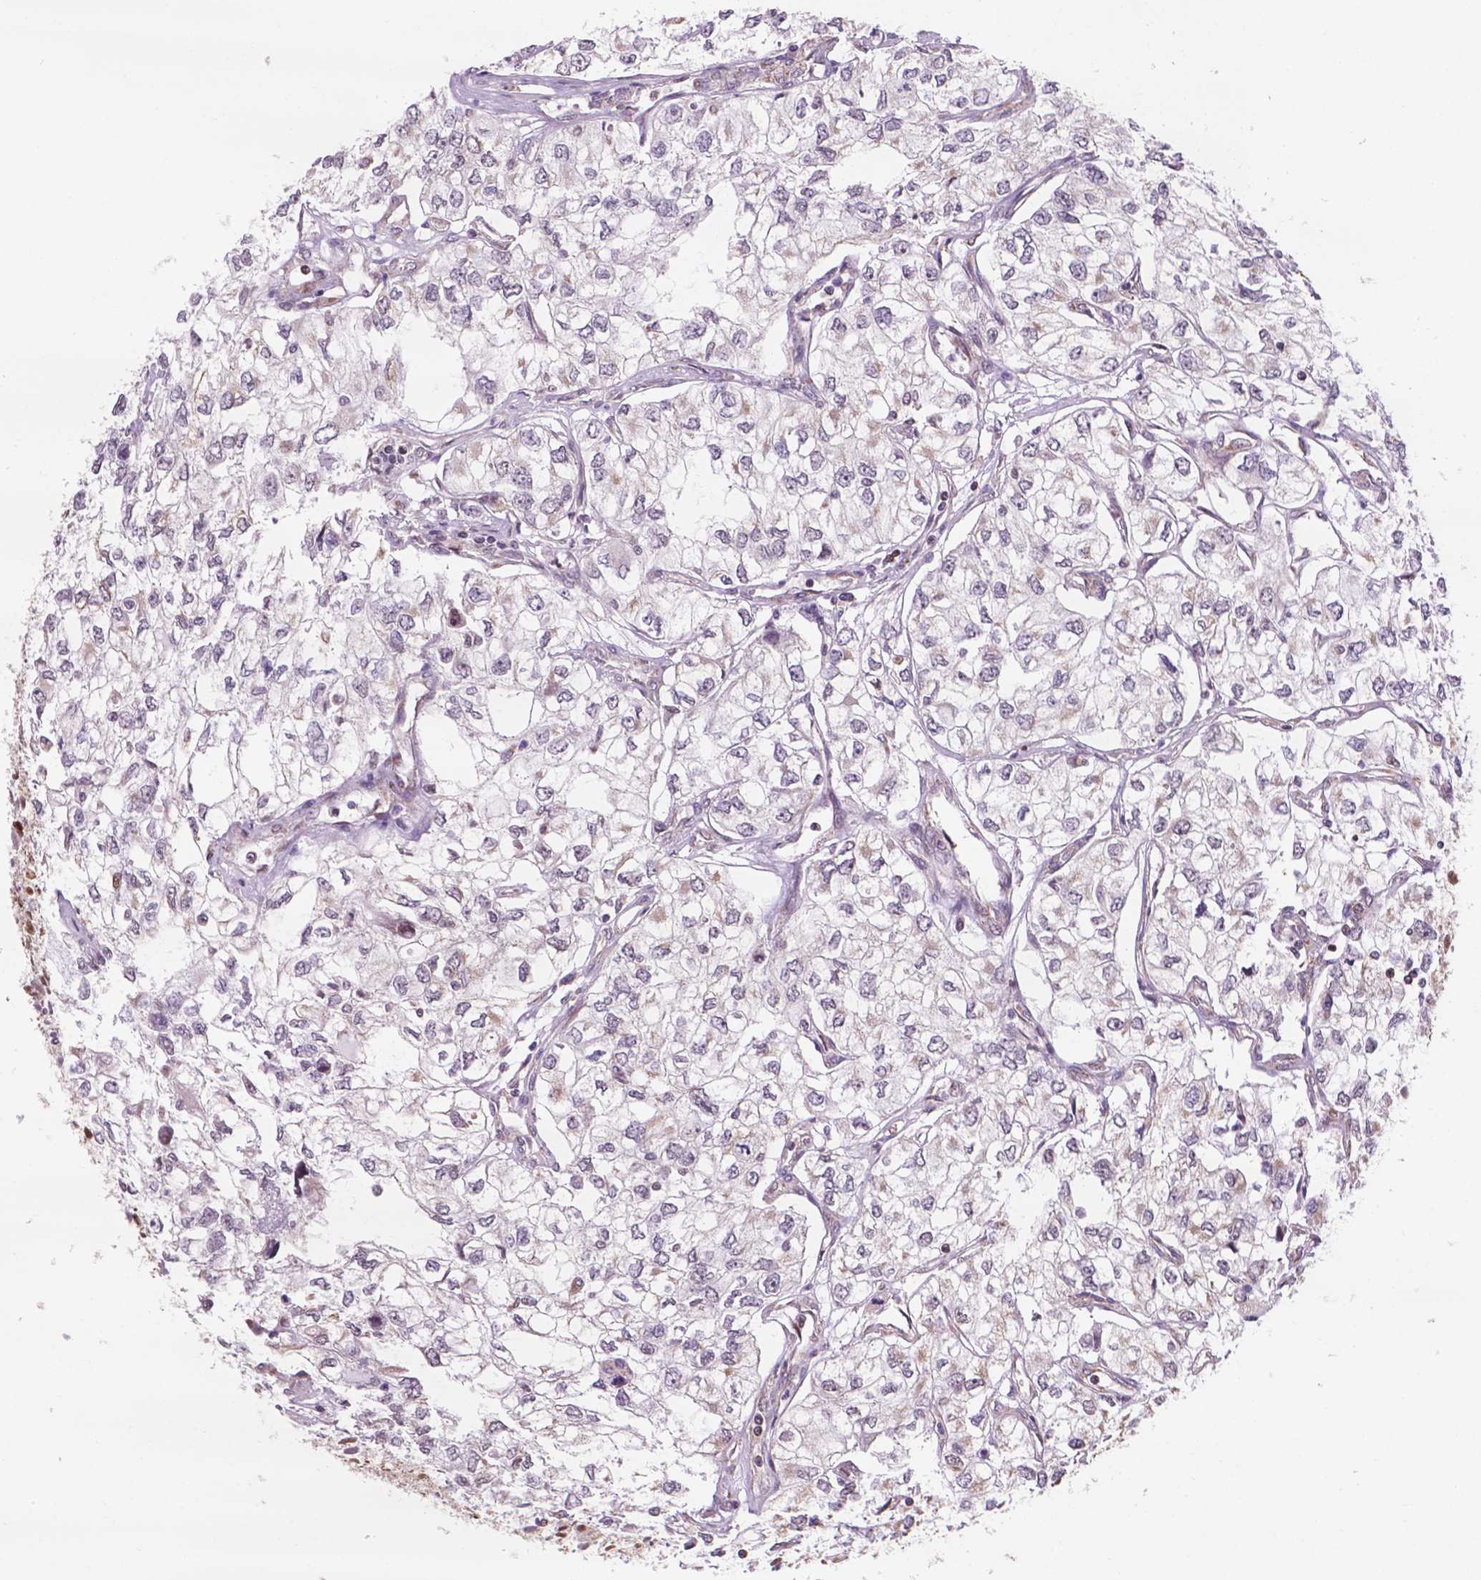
{"staining": {"intensity": "weak", "quantity": "25%-75%", "location": "cytoplasmic/membranous"}, "tissue": "renal cancer", "cell_type": "Tumor cells", "image_type": "cancer", "snomed": [{"axis": "morphology", "description": "Adenocarcinoma, NOS"}, {"axis": "topography", "description": "Kidney"}], "caption": "Human renal cancer stained with a protein marker exhibits weak staining in tumor cells.", "gene": "NDUFA10", "patient": {"sex": "female", "age": 59}}